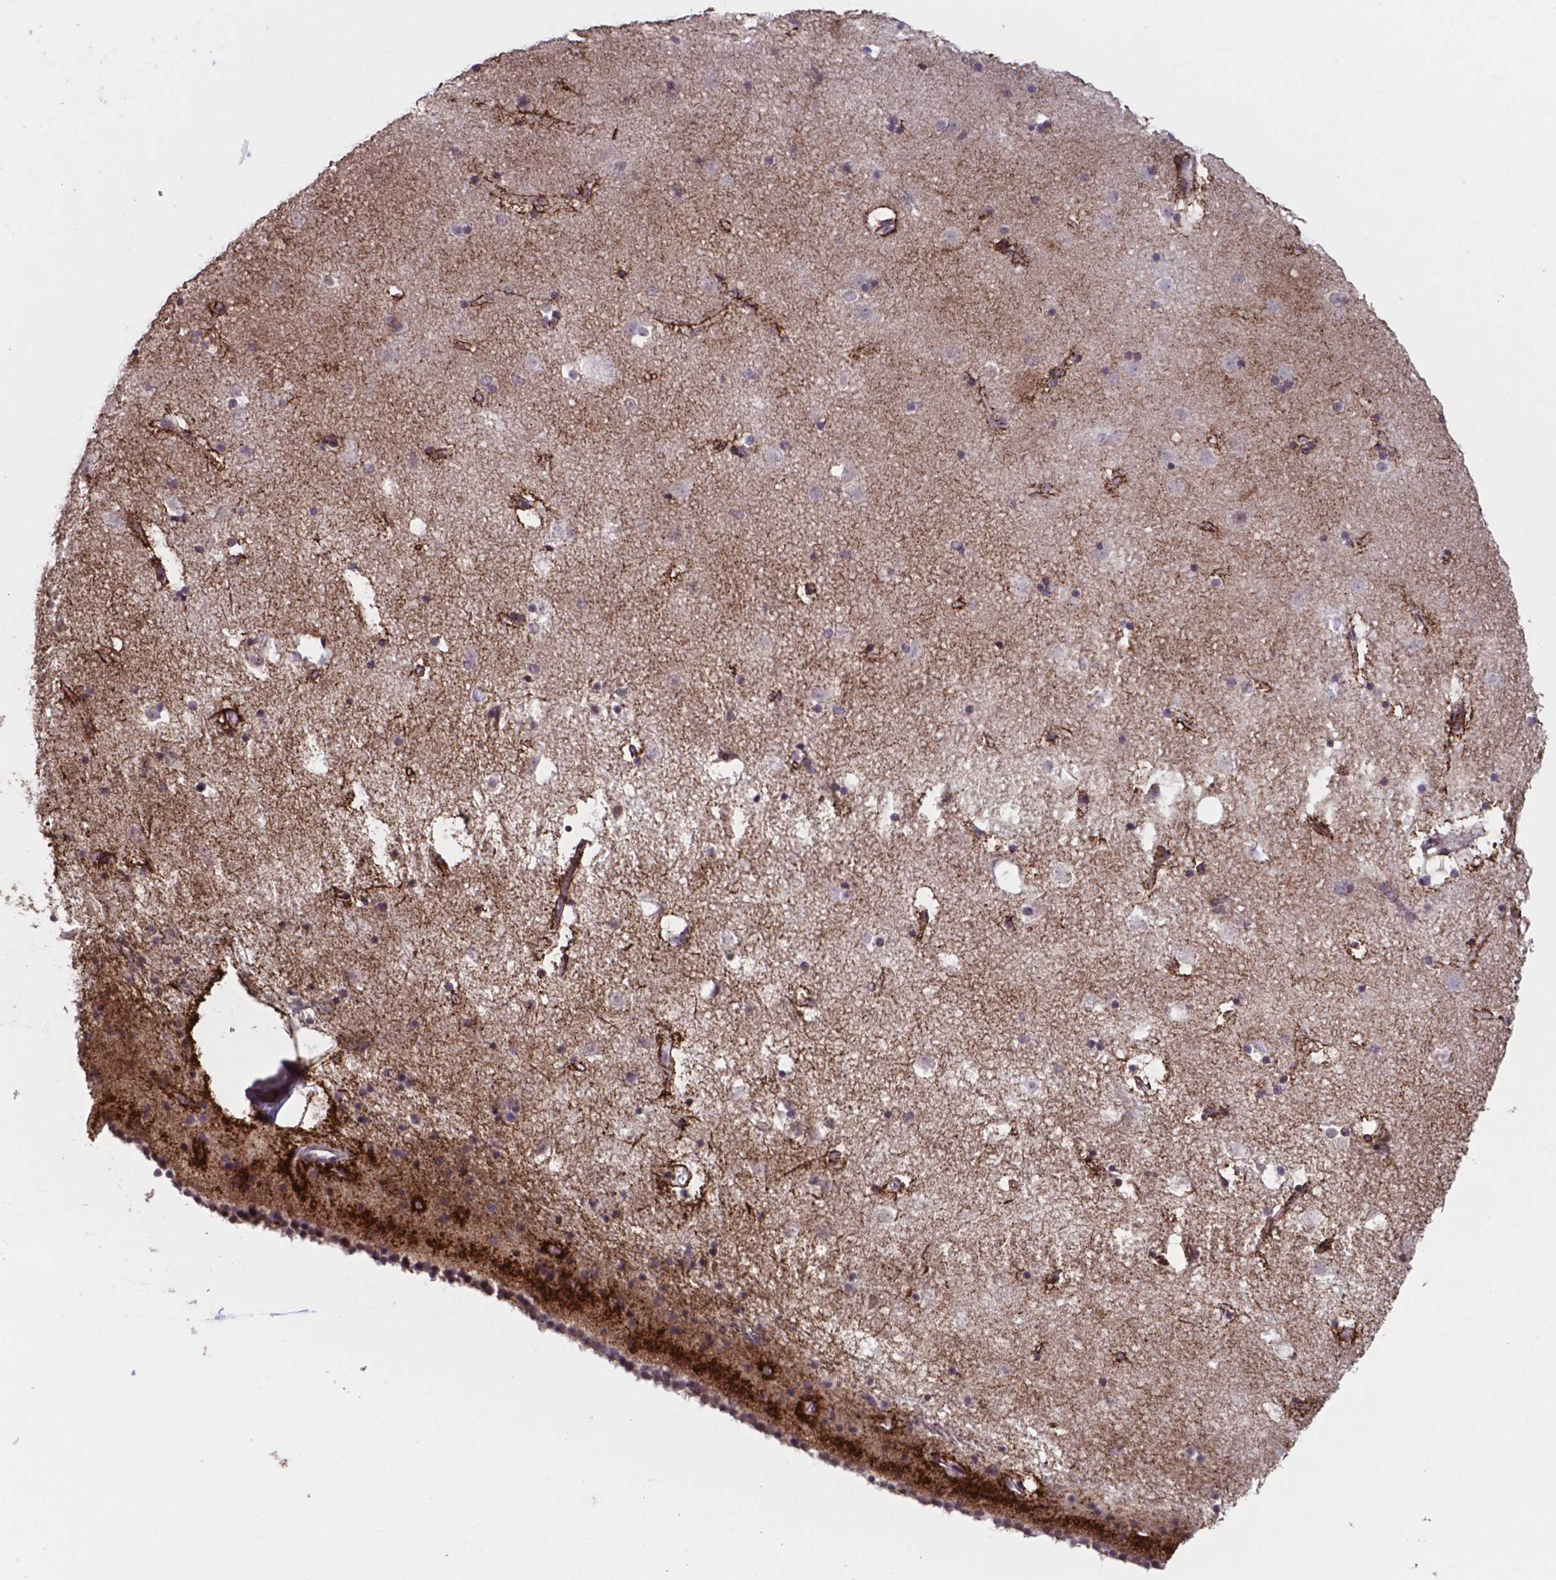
{"staining": {"intensity": "strong", "quantity": "<25%", "location": "cytoplasmic/membranous"}, "tissue": "caudate", "cell_type": "Glial cells", "image_type": "normal", "snomed": [{"axis": "morphology", "description": "Normal tissue, NOS"}, {"axis": "topography", "description": "Lateral ventricle wall"}], "caption": "Normal caudate demonstrates strong cytoplasmic/membranous positivity in about <25% of glial cells, visualized by immunohistochemistry.", "gene": "MLC1", "patient": {"sex": "female", "age": 71}}